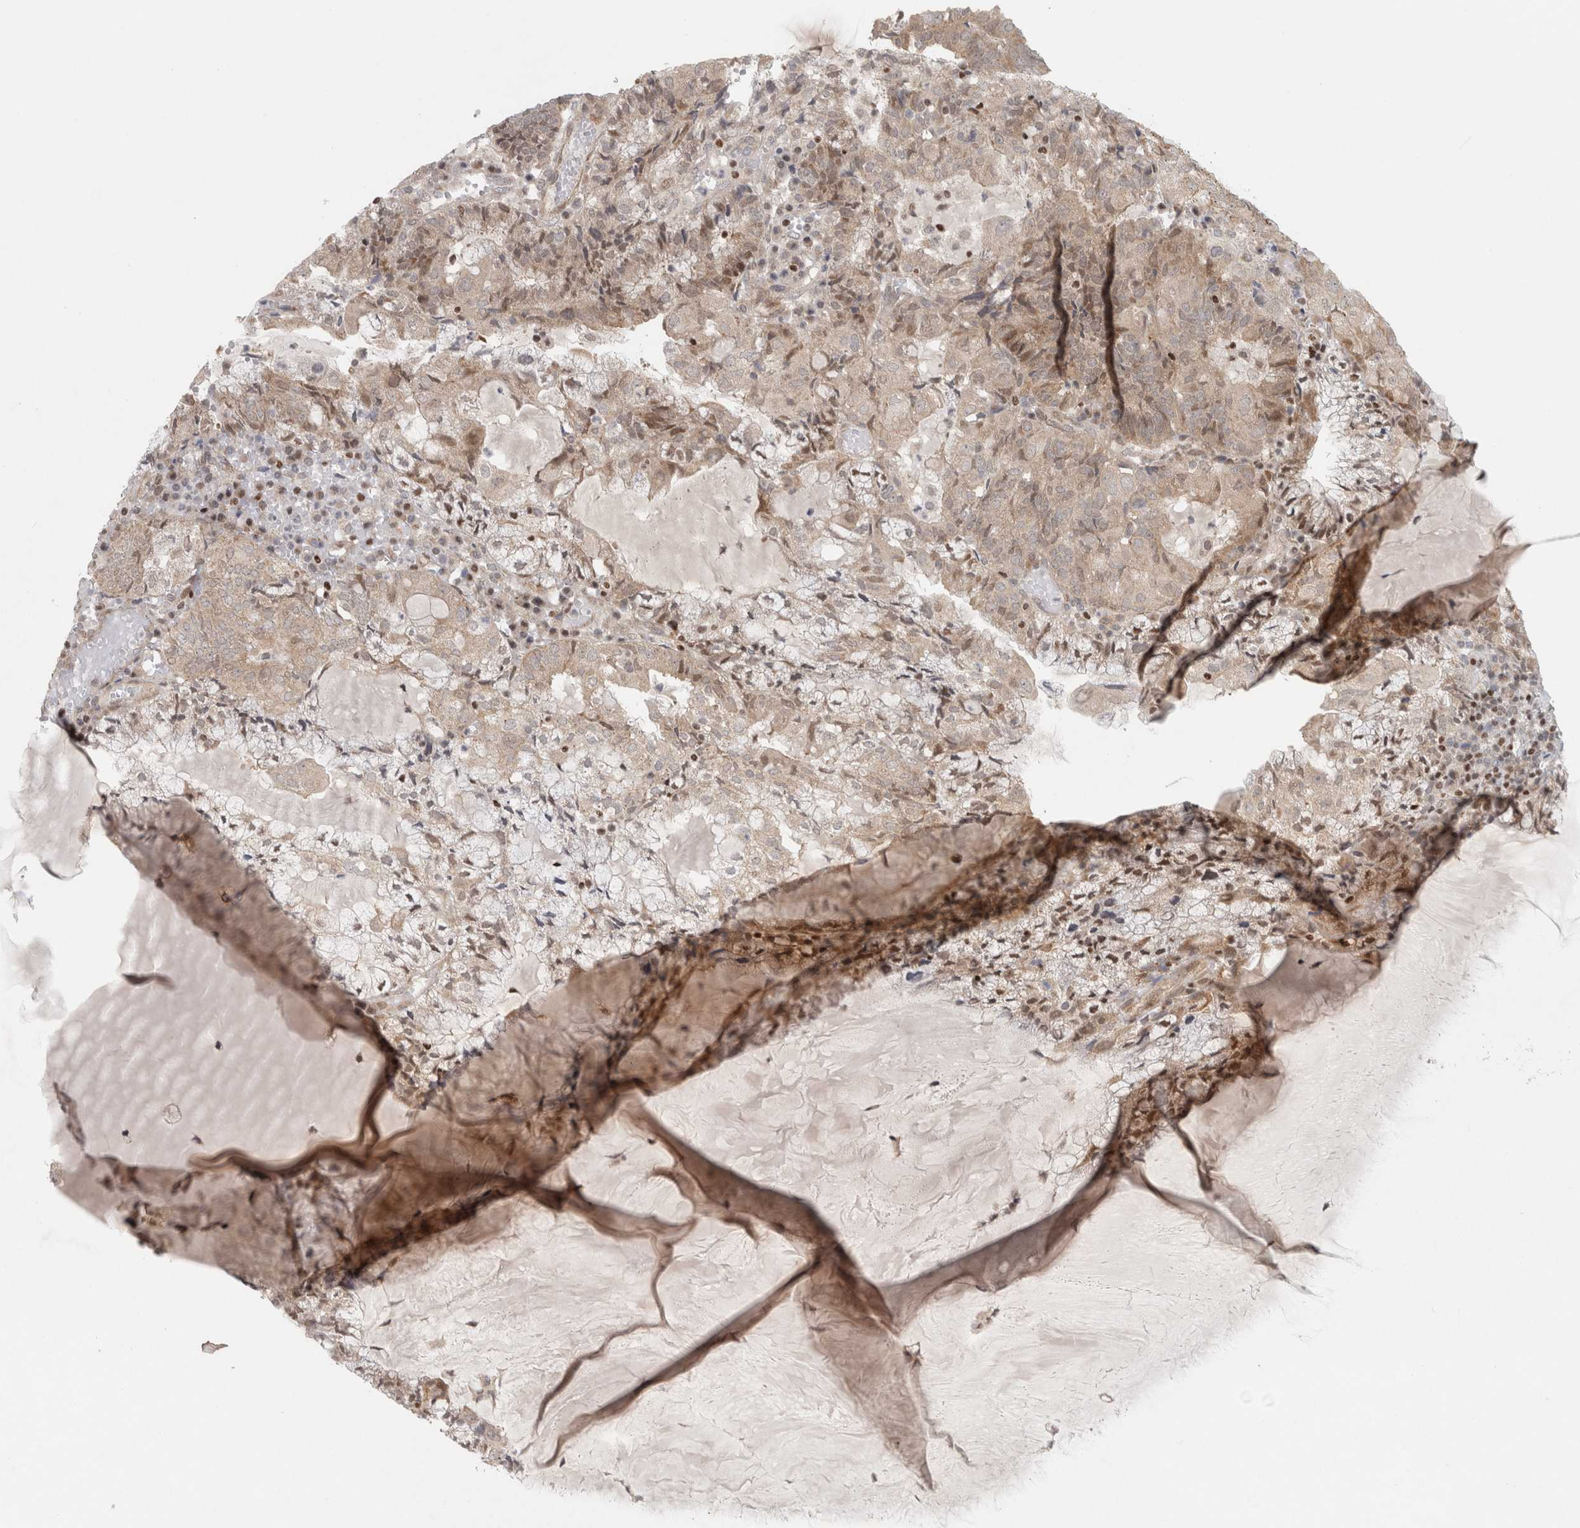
{"staining": {"intensity": "weak", "quantity": ">75%", "location": "cytoplasmic/membranous"}, "tissue": "endometrial cancer", "cell_type": "Tumor cells", "image_type": "cancer", "snomed": [{"axis": "morphology", "description": "Adenocarcinoma, NOS"}, {"axis": "topography", "description": "Endometrium"}], "caption": "Immunohistochemical staining of endometrial adenocarcinoma demonstrates weak cytoplasmic/membranous protein staining in approximately >75% of tumor cells. The protein is stained brown, and the nuclei are stained in blue (DAB (3,3'-diaminobenzidine) IHC with brightfield microscopy, high magnification).", "gene": "KDM8", "patient": {"sex": "female", "age": 81}}